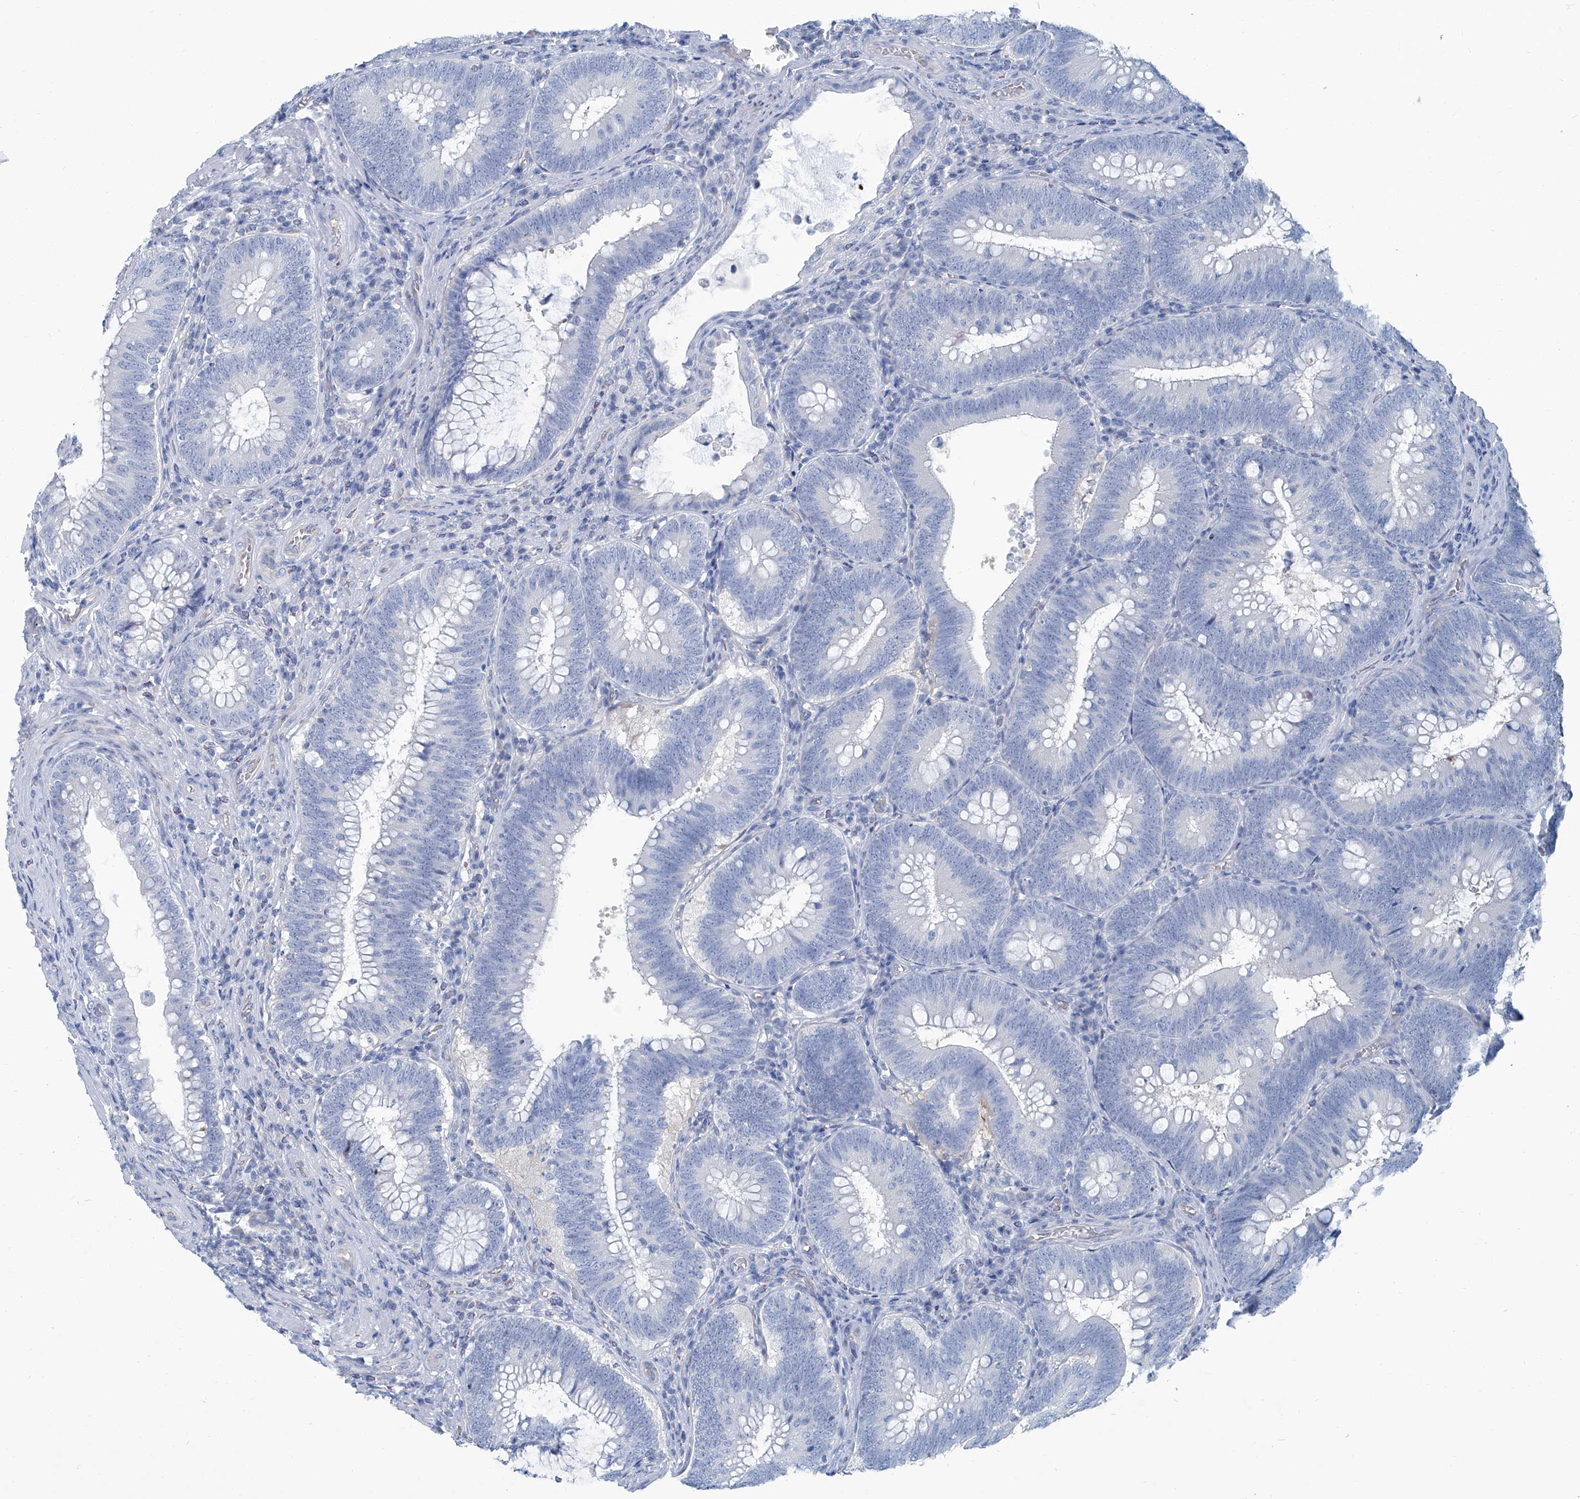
{"staining": {"intensity": "negative", "quantity": "none", "location": "none"}, "tissue": "colorectal cancer", "cell_type": "Tumor cells", "image_type": "cancer", "snomed": [{"axis": "morphology", "description": "Normal tissue, NOS"}, {"axis": "topography", "description": "Colon"}], "caption": "DAB (3,3'-diaminobenzidine) immunohistochemical staining of colorectal cancer shows no significant staining in tumor cells.", "gene": "PFKL", "patient": {"sex": "female", "age": 82}}